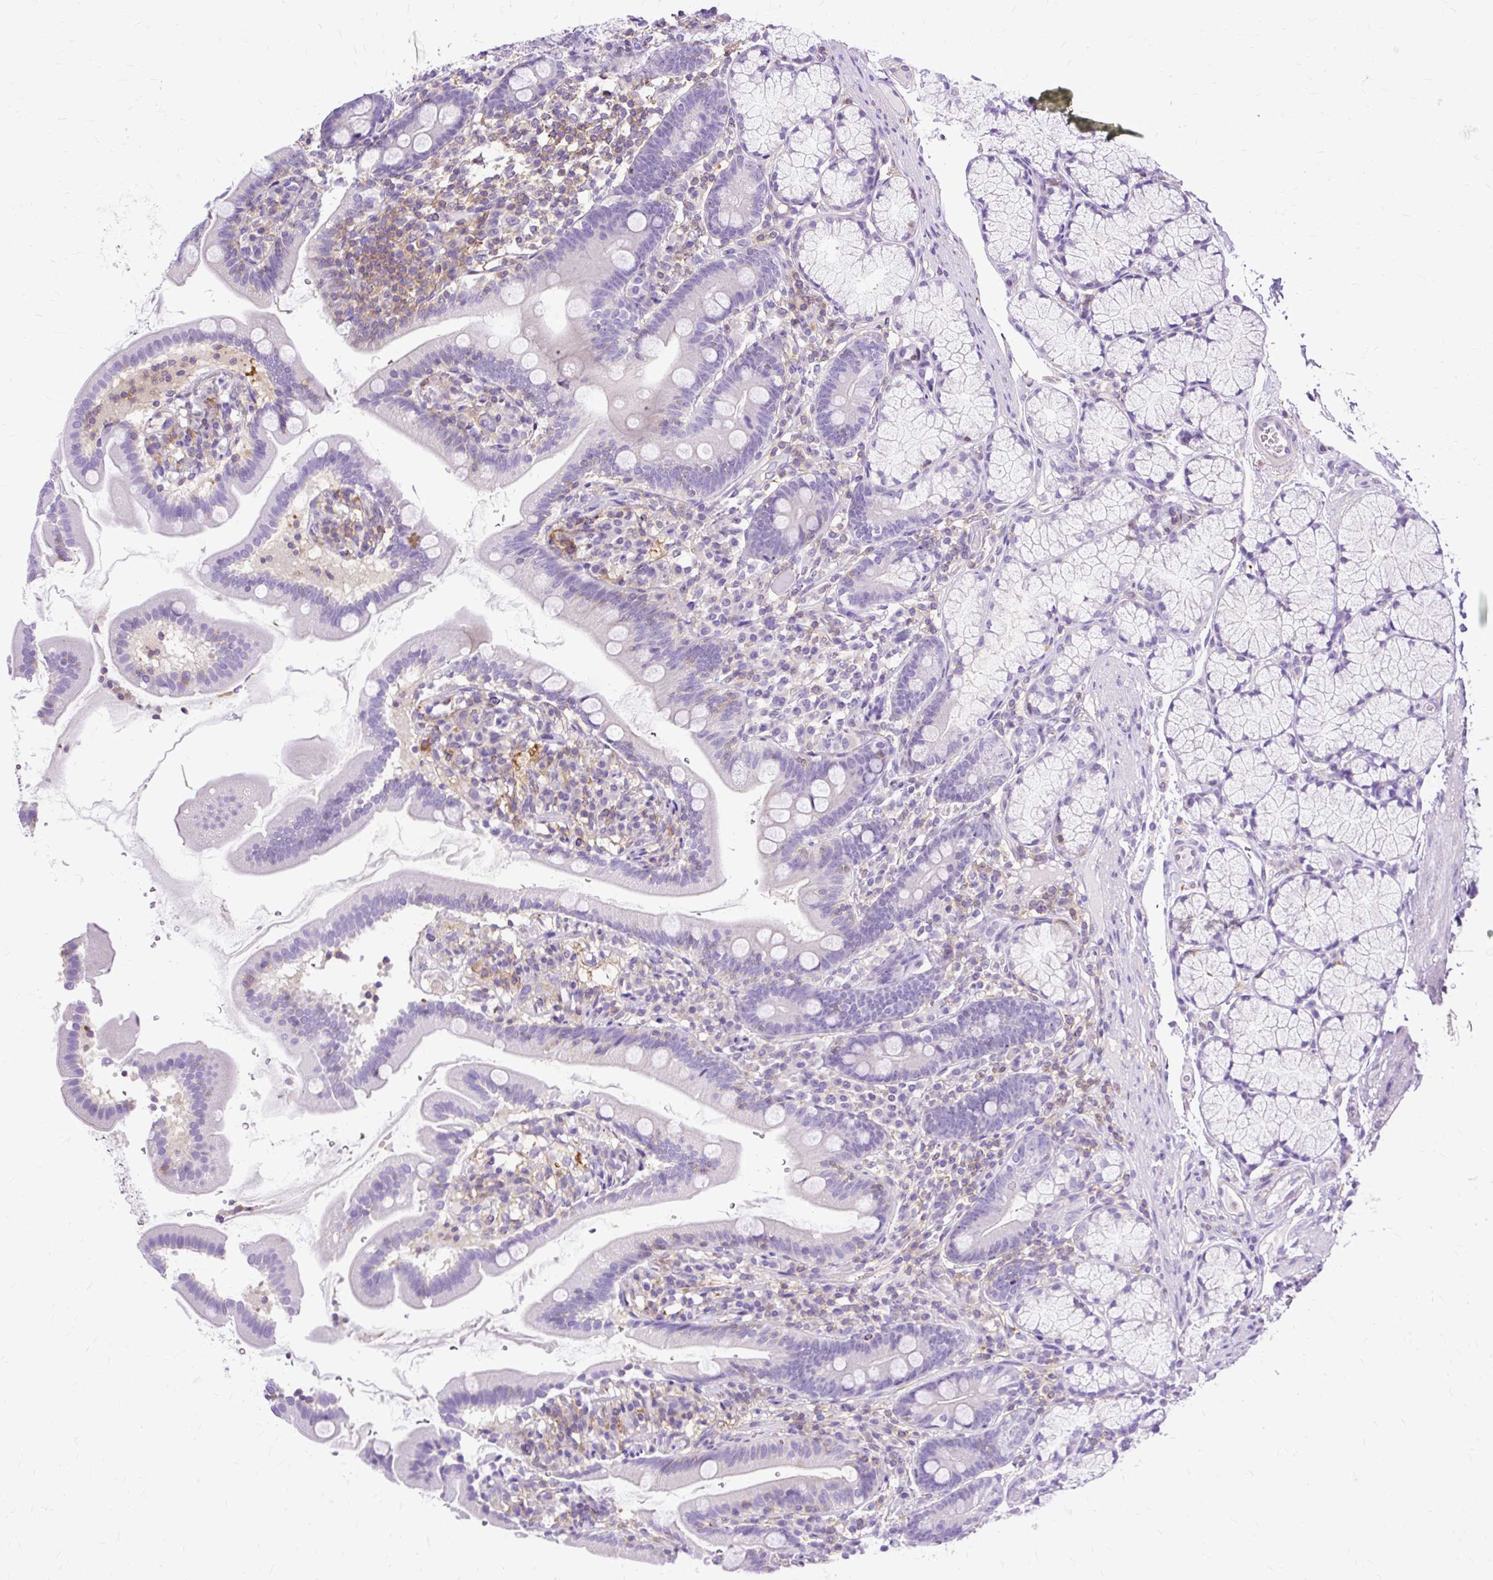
{"staining": {"intensity": "negative", "quantity": "none", "location": "none"}, "tissue": "duodenum", "cell_type": "Glandular cells", "image_type": "normal", "snomed": [{"axis": "morphology", "description": "Normal tissue, NOS"}, {"axis": "topography", "description": "Duodenum"}], "caption": "Duodenum was stained to show a protein in brown. There is no significant positivity in glandular cells. (Stains: DAB immunohistochemistry (IHC) with hematoxylin counter stain, Microscopy: brightfield microscopy at high magnification).", "gene": "TWF2", "patient": {"sex": "female", "age": 67}}